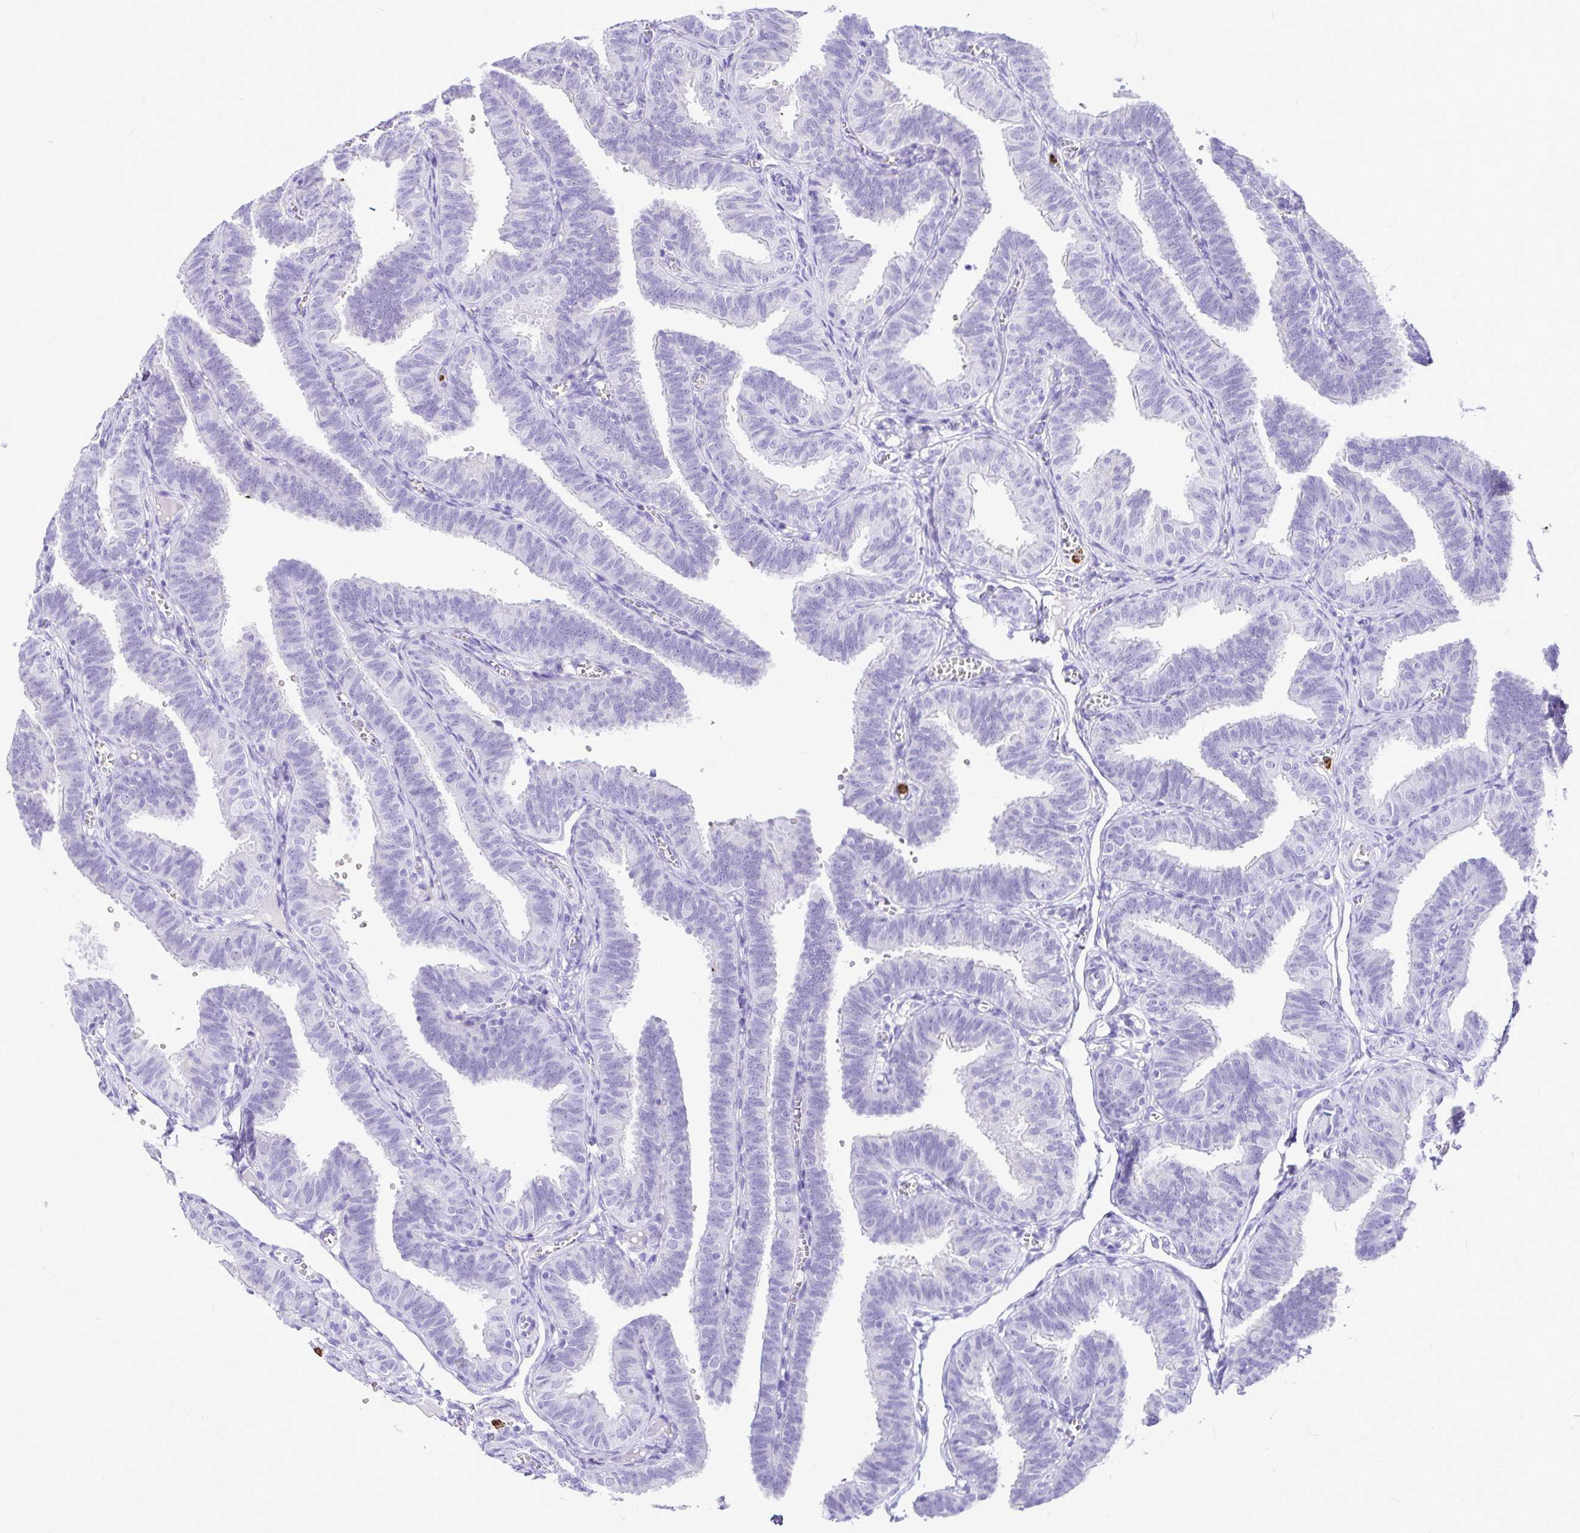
{"staining": {"intensity": "negative", "quantity": "none", "location": "none"}, "tissue": "fallopian tube", "cell_type": "Glandular cells", "image_type": "normal", "snomed": [{"axis": "morphology", "description": "Normal tissue, NOS"}, {"axis": "topography", "description": "Fallopian tube"}], "caption": "This photomicrograph is of benign fallopian tube stained with immunohistochemistry (IHC) to label a protein in brown with the nuclei are counter-stained blue. There is no positivity in glandular cells.", "gene": "CLEC1B", "patient": {"sex": "female", "age": 25}}